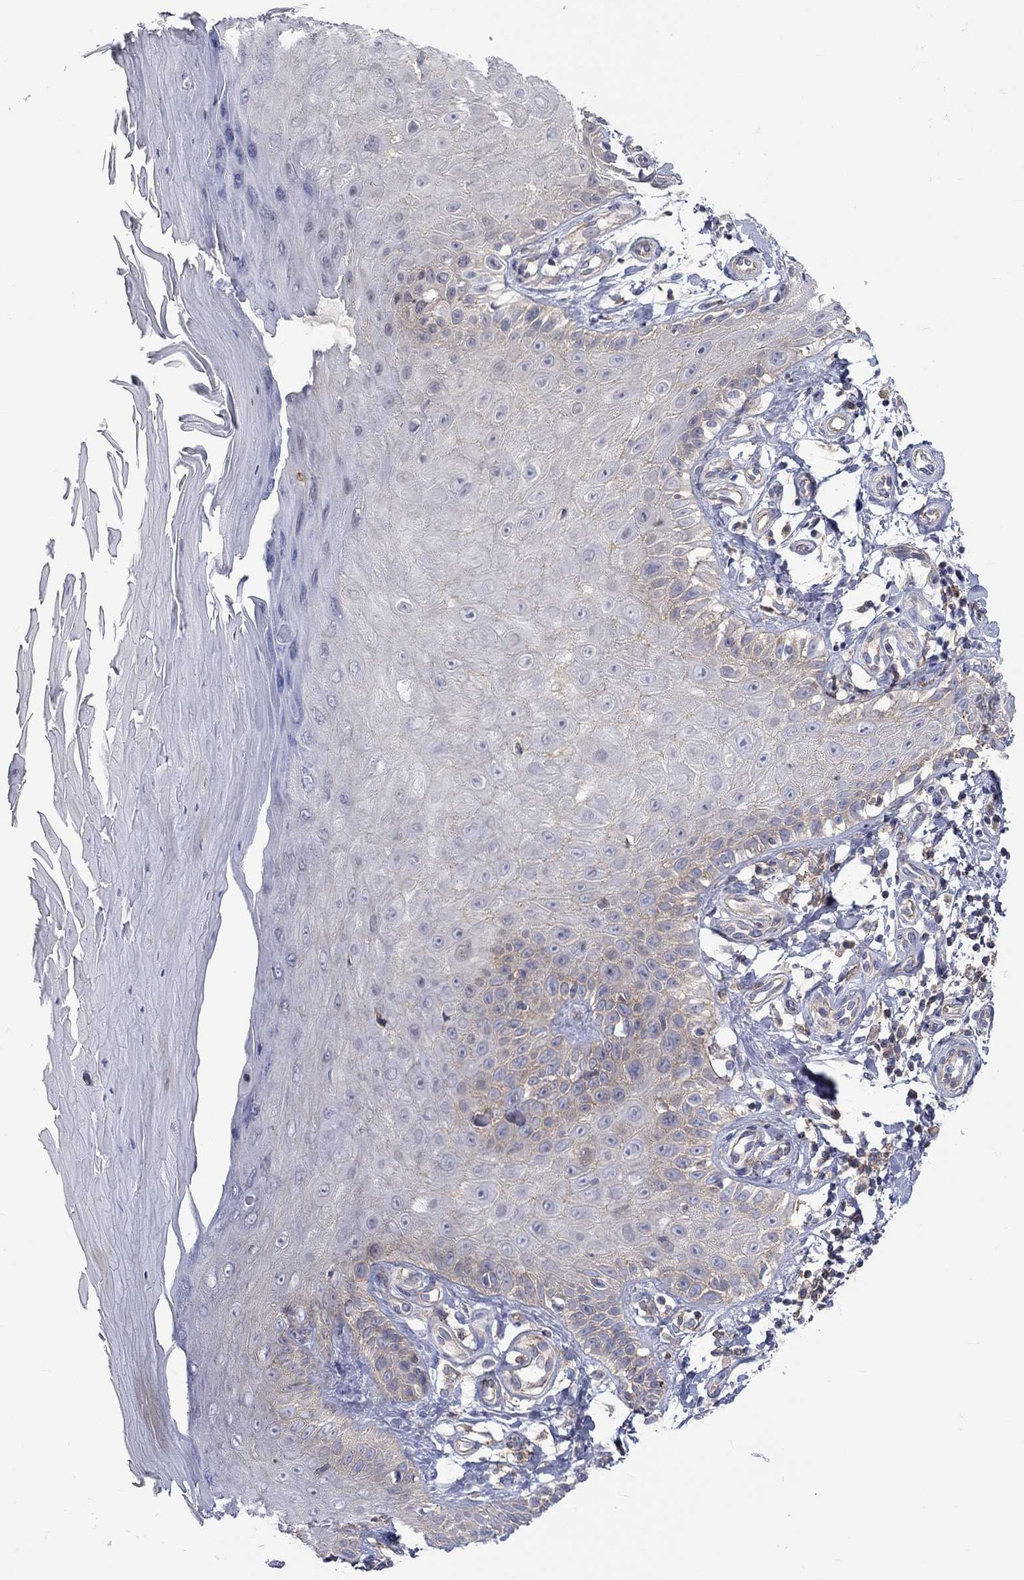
{"staining": {"intensity": "negative", "quantity": "none", "location": "none"}, "tissue": "skin", "cell_type": "Fibroblasts", "image_type": "normal", "snomed": [{"axis": "morphology", "description": "Normal tissue, NOS"}, {"axis": "morphology", "description": "Inflammation, NOS"}, {"axis": "morphology", "description": "Fibrosis, NOS"}, {"axis": "topography", "description": "Skin"}], "caption": "An immunohistochemistry (IHC) histopathology image of benign skin is shown. There is no staining in fibroblasts of skin.", "gene": "PCDHGA10", "patient": {"sex": "male", "age": 71}}